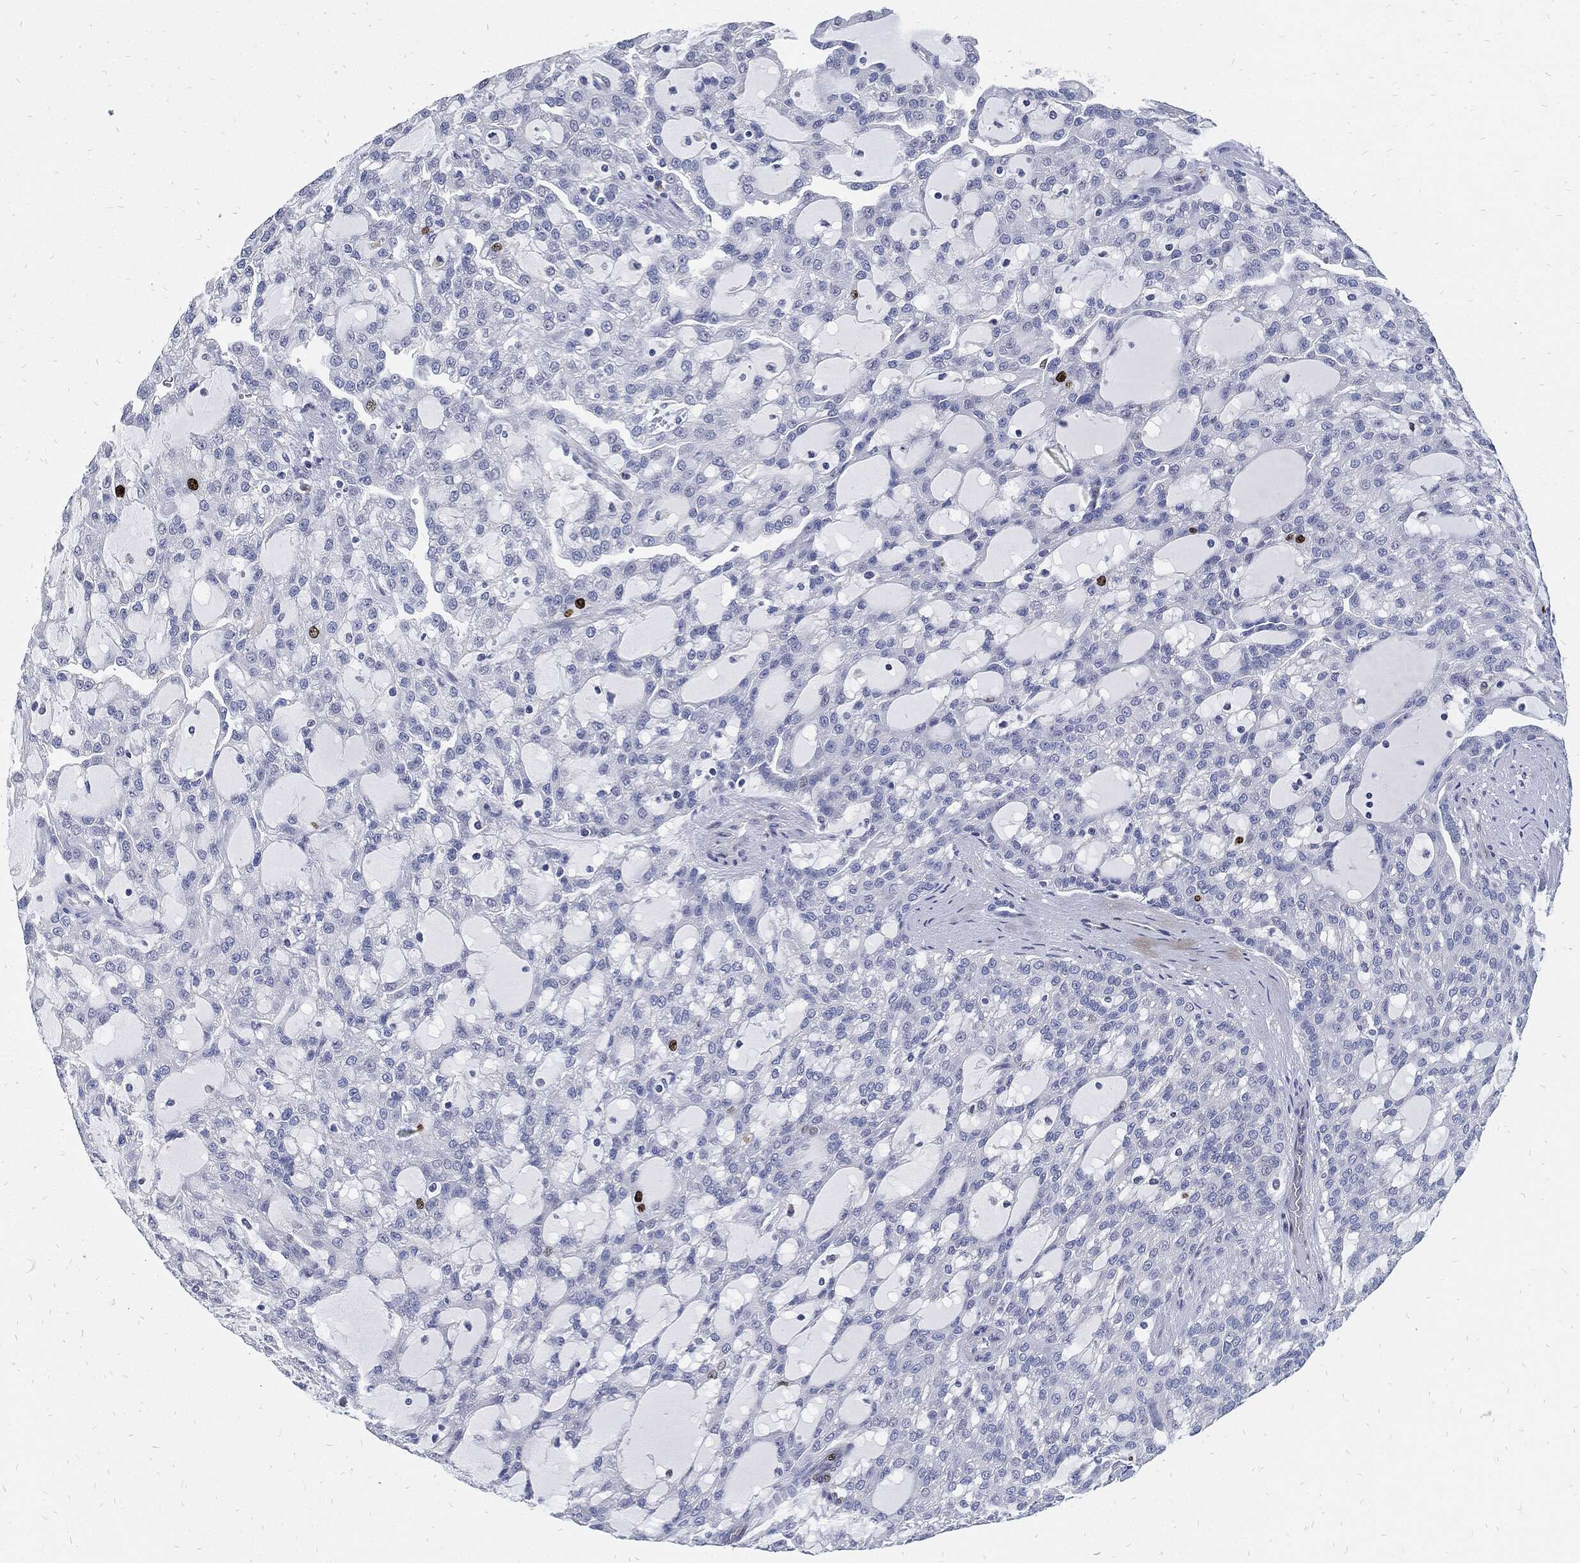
{"staining": {"intensity": "strong", "quantity": "<25%", "location": "nuclear"}, "tissue": "renal cancer", "cell_type": "Tumor cells", "image_type": "cancer", "snomed": [{"axis": "morphology", "description": "Adenocarcinoma, NOS"}, {"axis": "topography", "description": "Kidney"}], "caption": "Immunohistochemical staining of renal cancer (adenocarcinoma) displays medium levels of strong nuclear staining in approximately <25% of tumor cells.", "gene": "MKI67", "patient": {"sex": "male", "age": 63}}